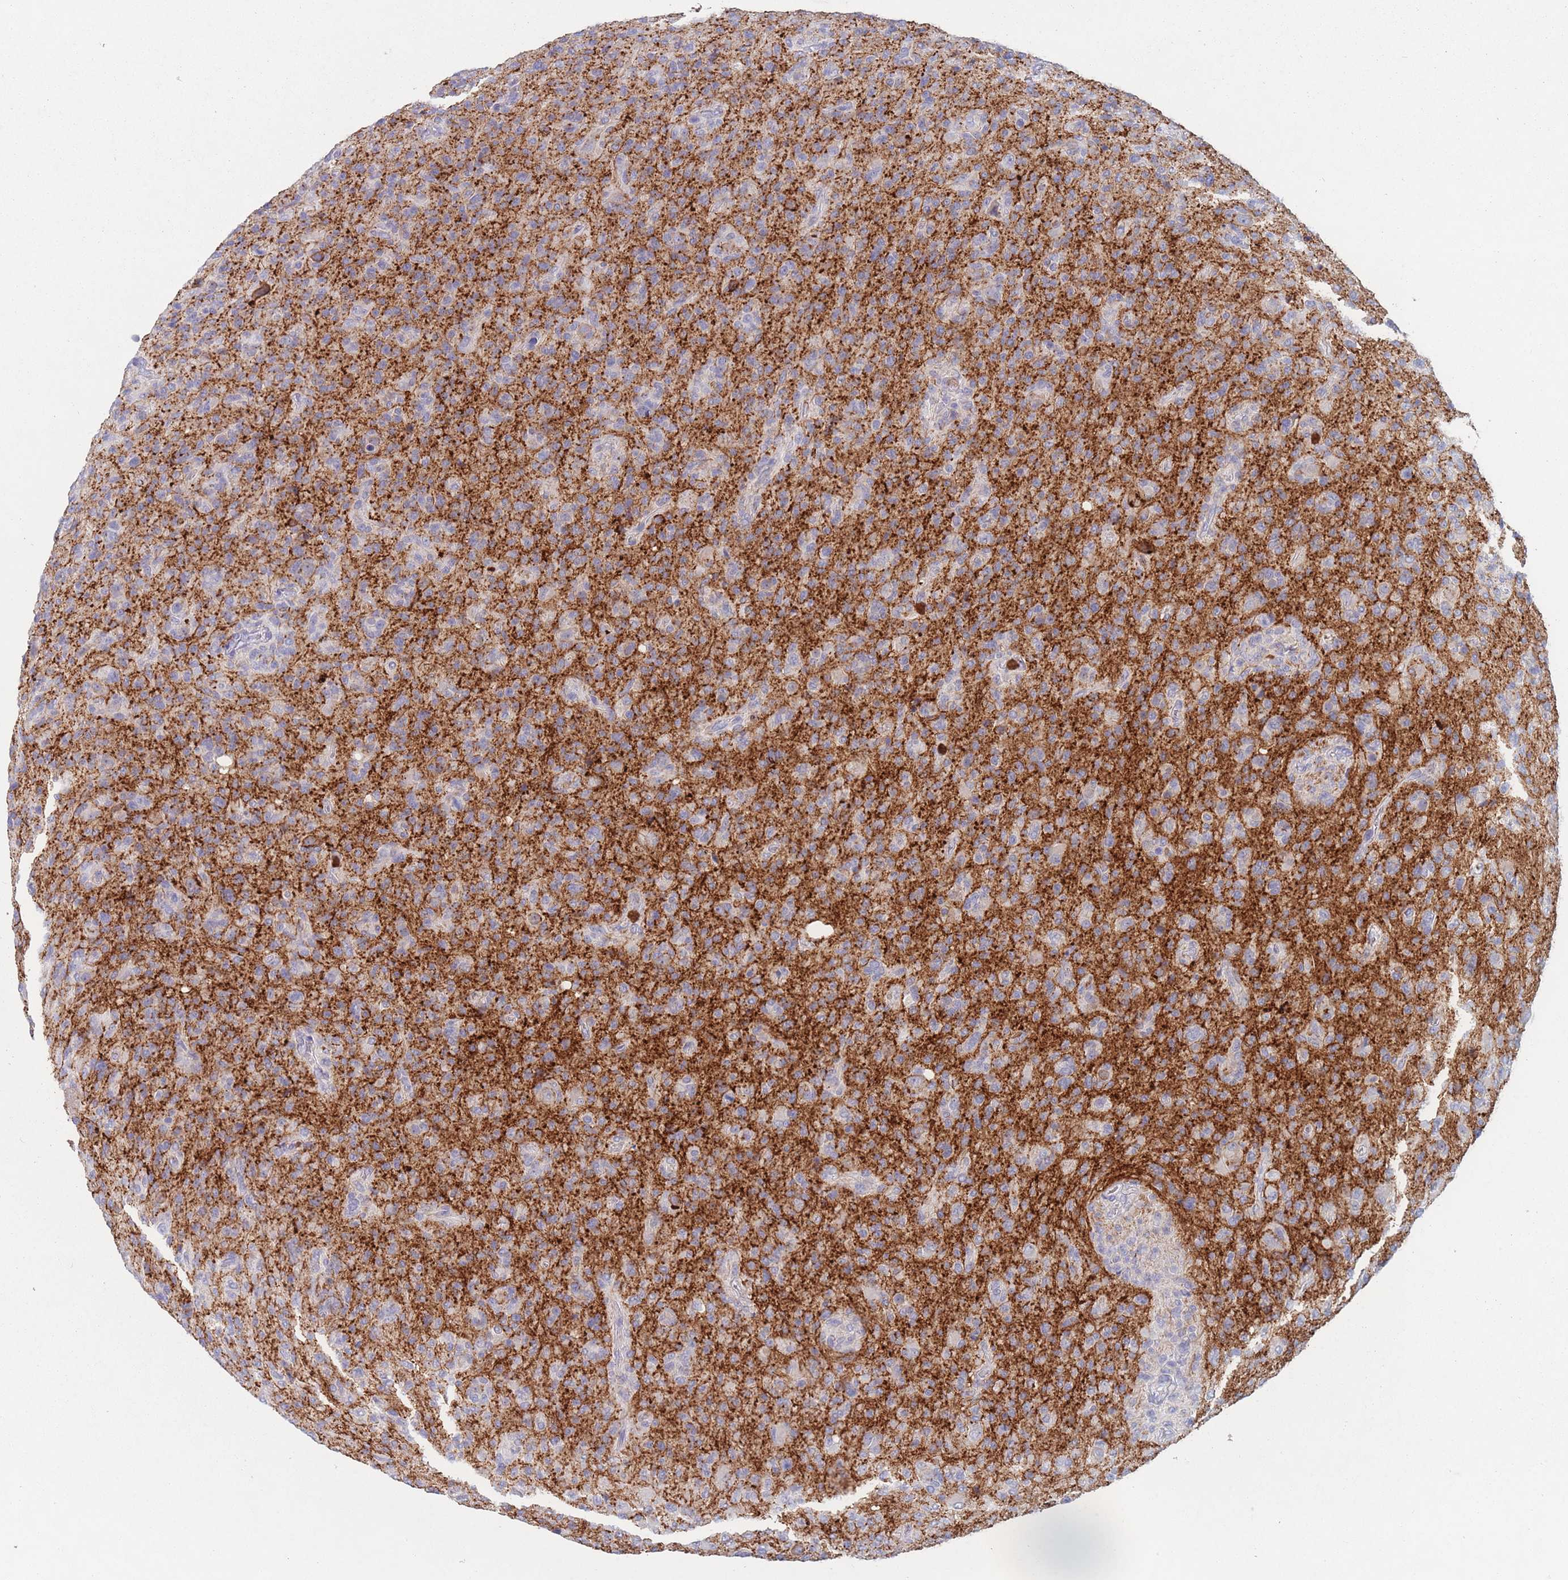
{"staining": {"intensity": "negative", "quantity": "none", "location": "none"}, "tissue": "glioma", "cell_type": "Tumor cells", "image_type": "cancer", "snomed": [{"axis": "morphology", "description": "Glioma, malignant, High grade"}, {"axis": "topography", "description": "Brain"}], "caption": "The image shows no significant staining in tumor cells of malignant high-grade glioma. Brightfield microscopy of immunohistochemistry (IHC) stained with DAB (3,3'-diaminobenzidine) (brown) and hematoxylin (blue), captured at high magnification.", "gene": "ATP1A3", "patient": {"sex": "female", "age": 57}}